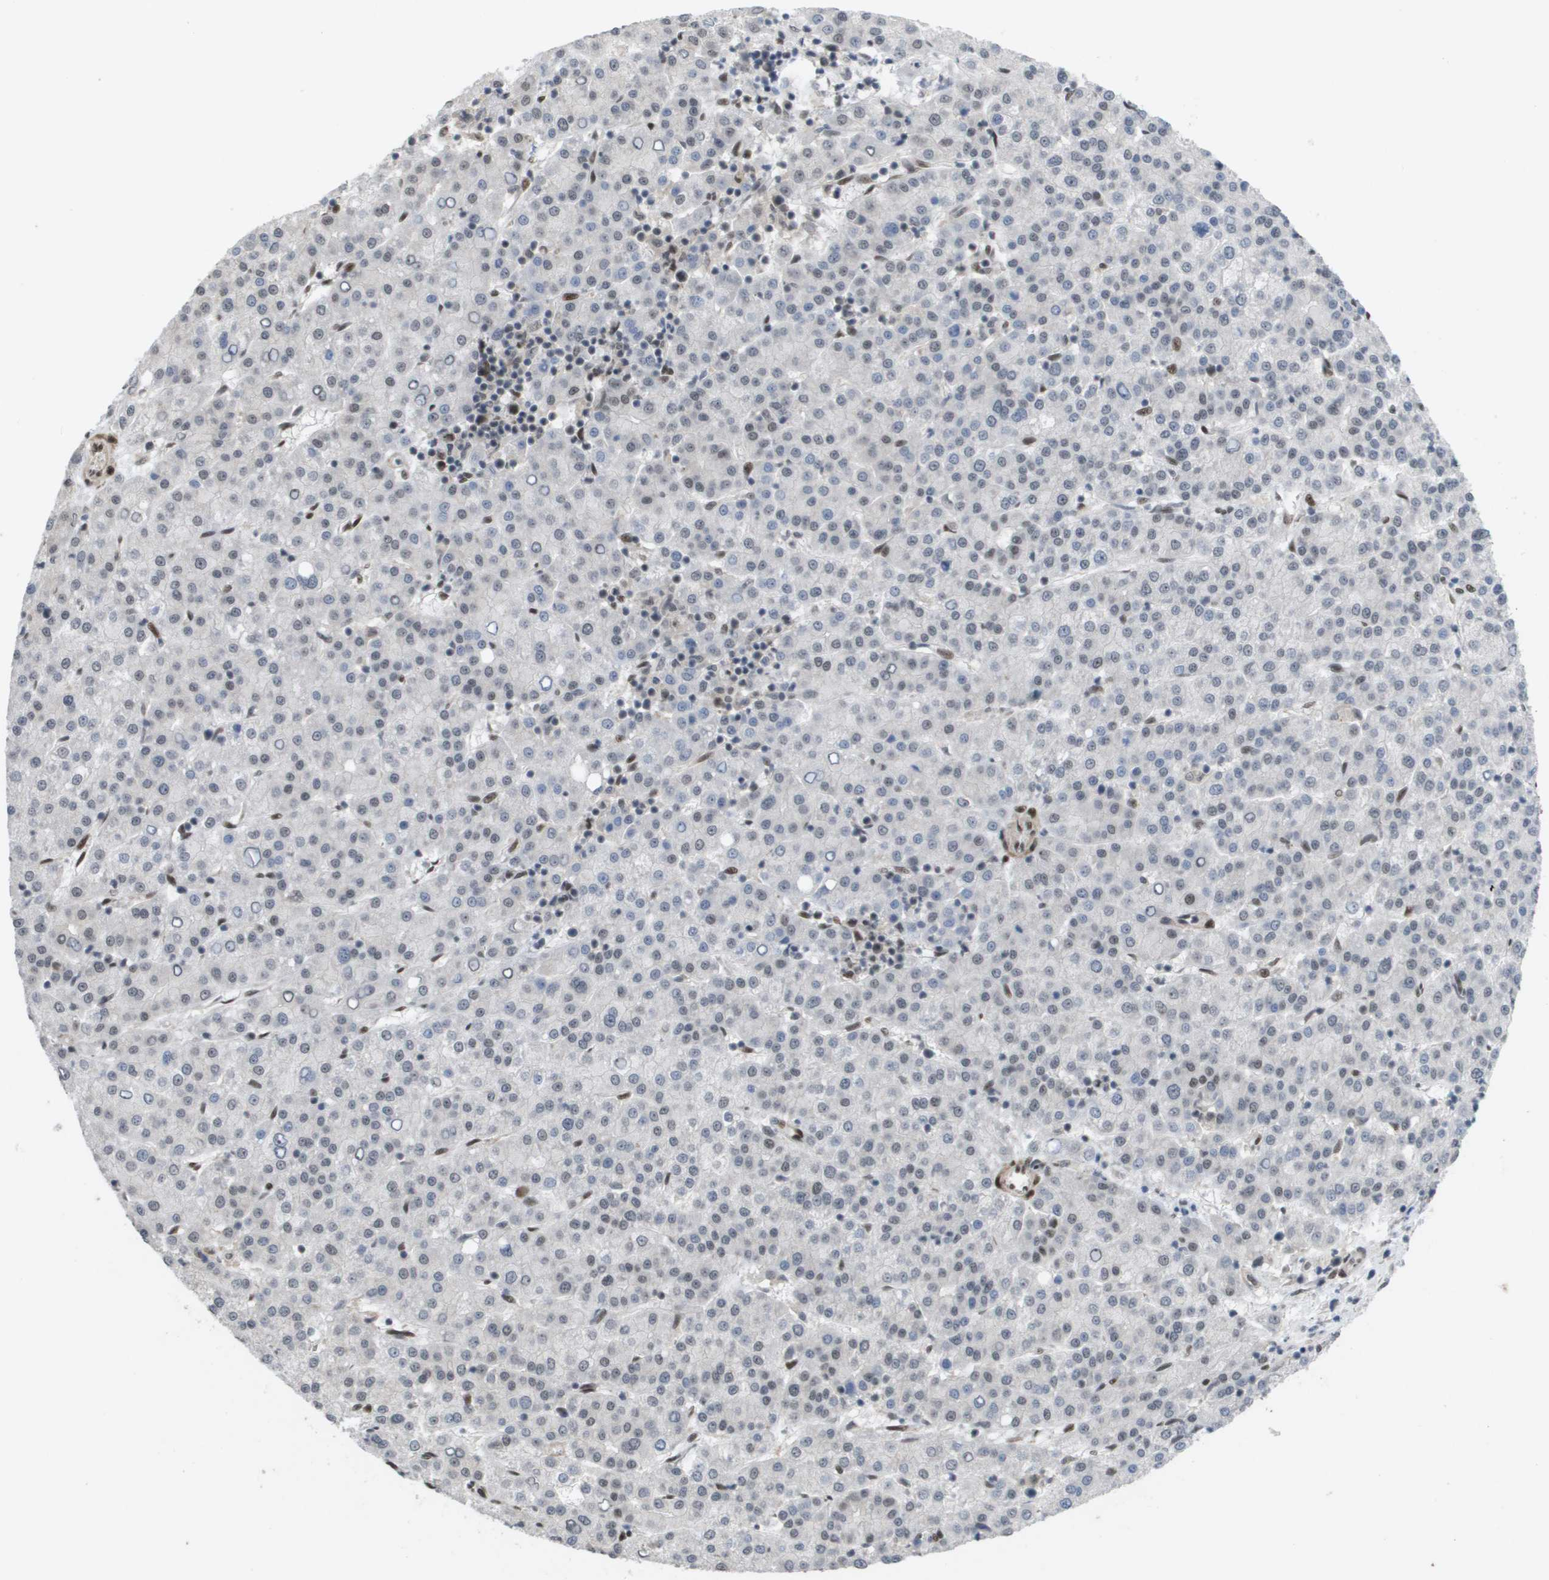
{"staining": {"intensity": "weak", "quantity": "<25%", "location": "nuclear"}, "tissue": "liver cancer", "cell_type": "Tumor cells", "image_type": "cancer", "snomed": [{"axis": "morphology", "description": "Carcinoma, Hepatocellular, NOS"}, {"axis": "topography", "description": "Liver"}], "caption": "High magnification brightfield microscopy of liver hepatocellular carcinoma stained with DAB (3,3'-diaminobenzidine) (brown) and counterstained with hematoxylin (blue): tumor cells show no significant positivity.", "gene": "CDT1", "patient": {"sex": "female", "age": 58}}